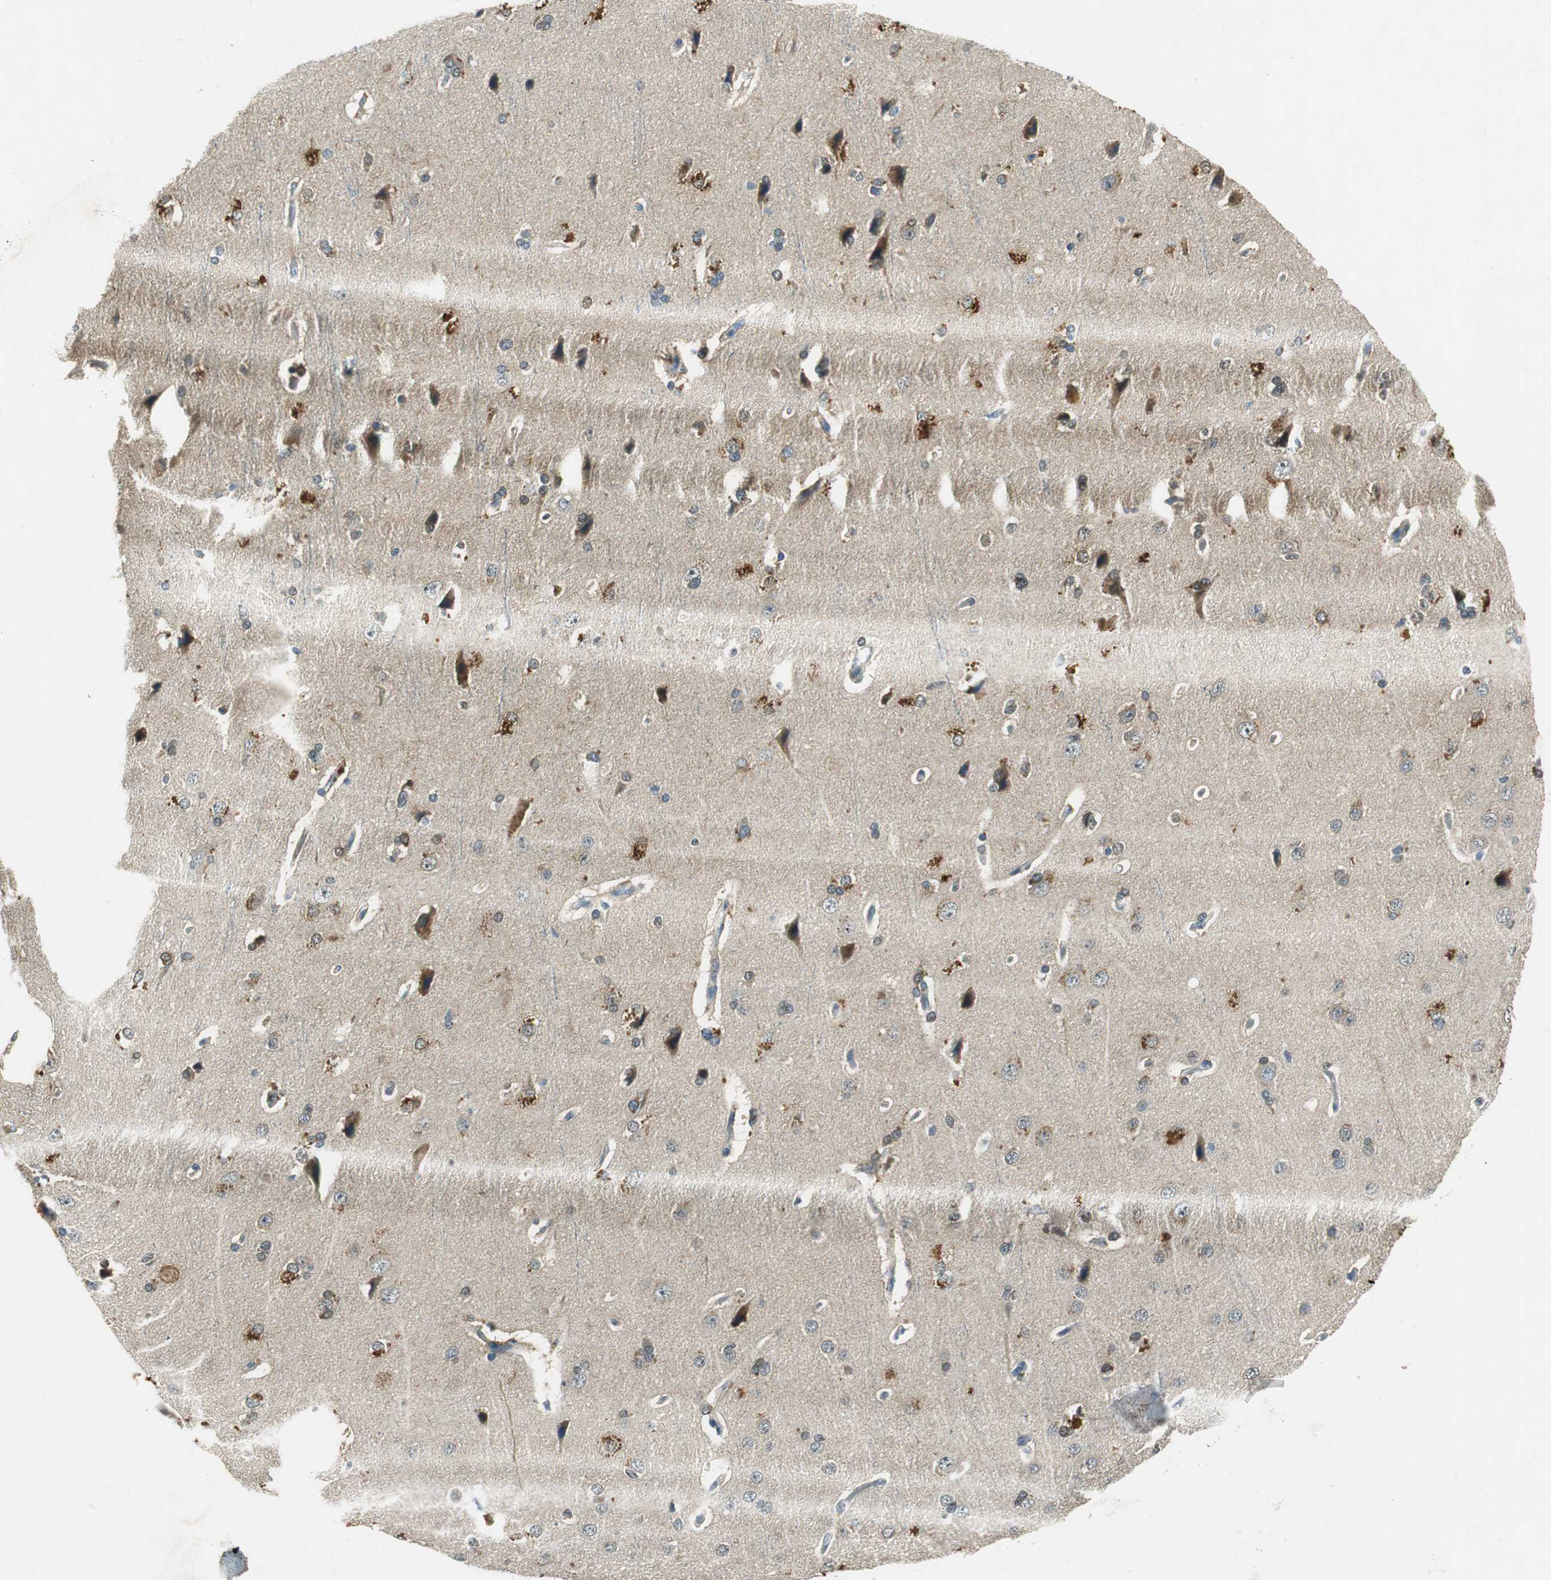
{"staining": {"intensity": "weak", "quantity": ">75%", "location": "cytoplasmic/membranous"}, "tissue": "cerebral cortex", "cell_type": "Endothelial cells", "image_type": "normal", "snomed": [{"axis": "morphology", "description": "Normal tissue, NOS"}, {"axis": "topography", "description": "Cerebral cortex"}], "caption": "IHC micrograph of normal cerebral cortex: cerebral cortex stained using IHC reveals low levels of weak protein expression localized specifically in the cytoplasmic/membranous of endothelial cells, appearing as a cytoplasmic/membranous brown color.", "gene": "ME1", "patient": {"sex": "male", "age": 62}}